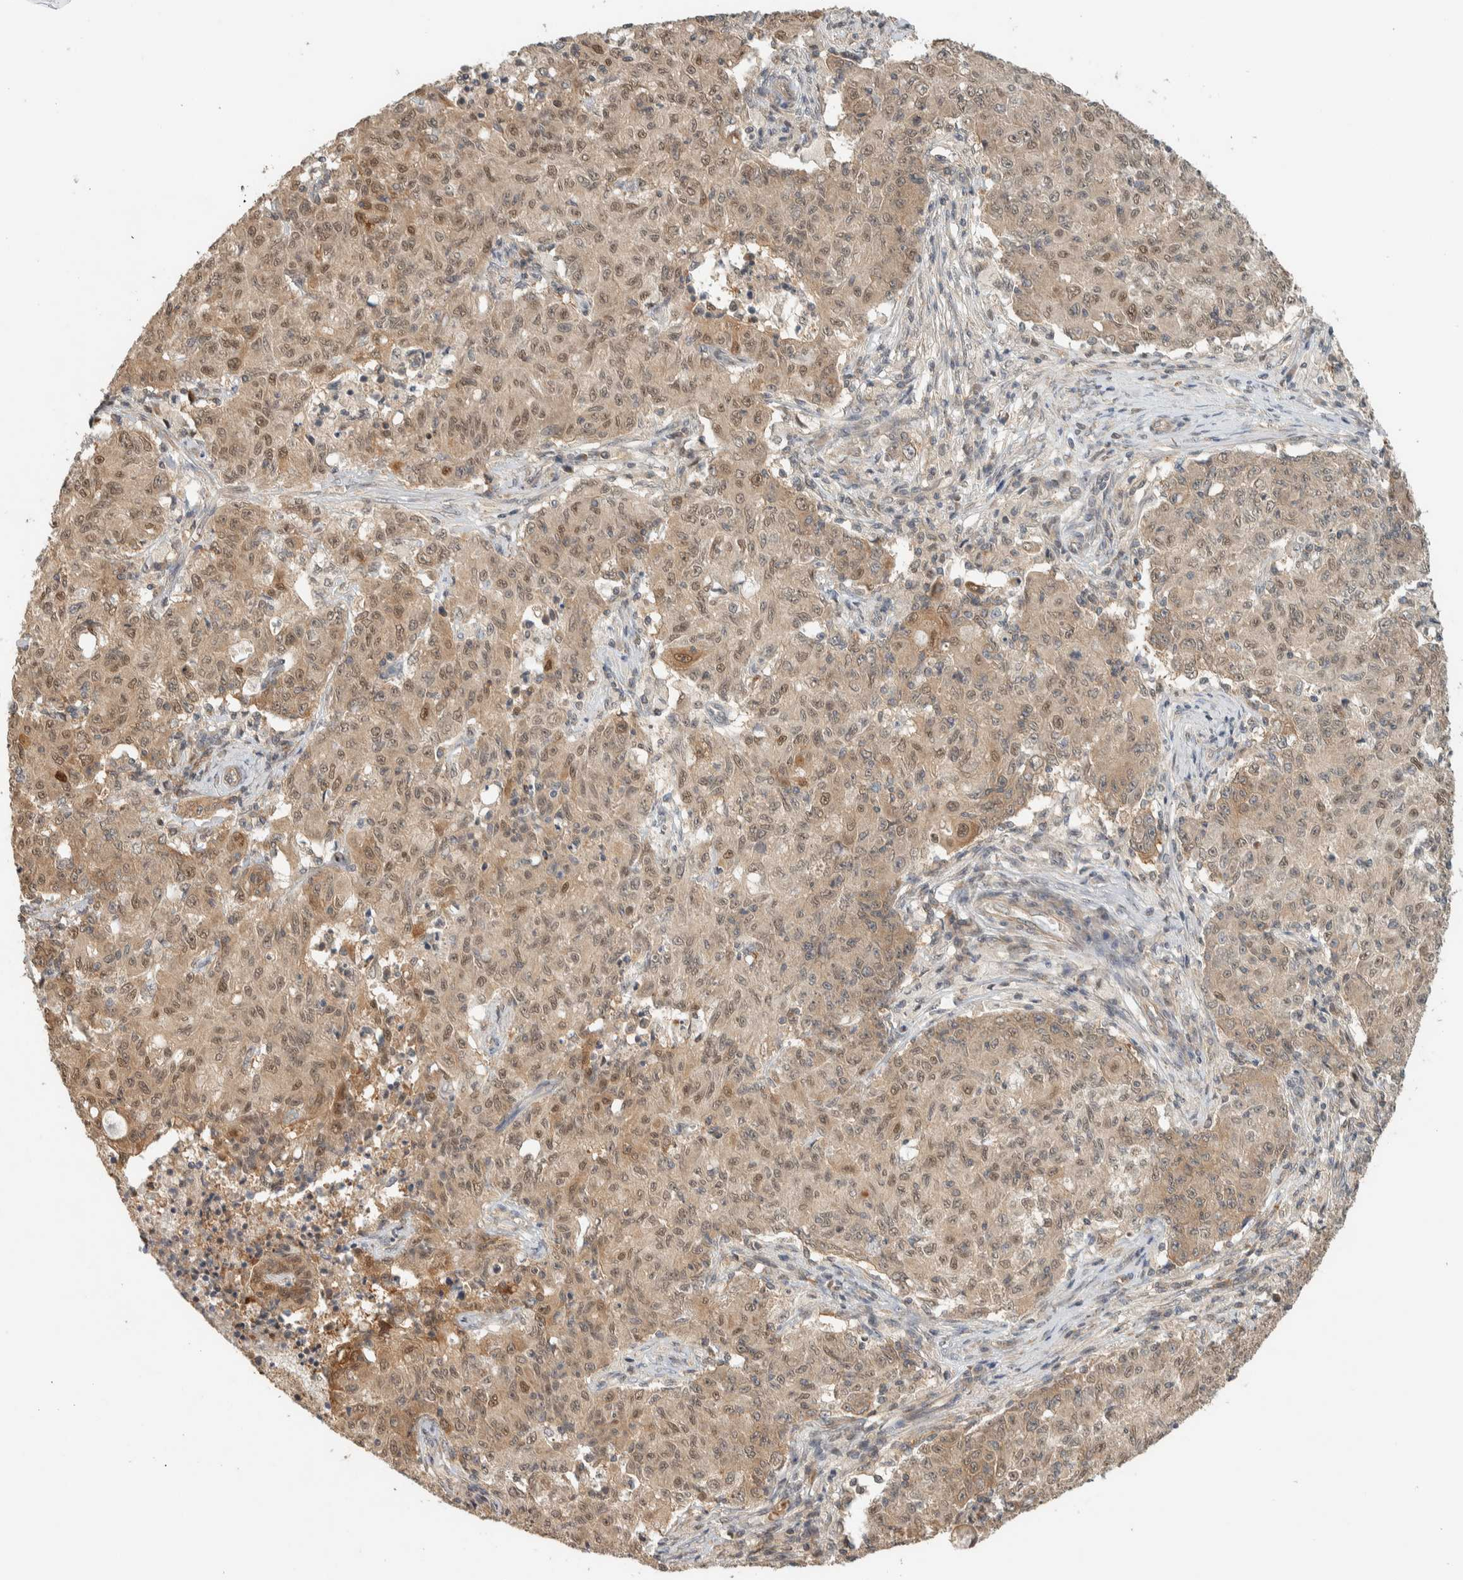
{"staining": {"intensity": "weak", "quantity": ">75%", "location": "cytoplasmic/membranous"}, "tissue": "ovarian cancer", "cell_type": "Tumor cells", "image_type": "cancer", "snomed": [{"axis": "morphology", "description": "Carcinoma, endometroid"}, {"axis": "topography", "description": "Ovary"}], "caption": "Protein staining shows weak cytoplasmic/membranous positivity in about >75% of tumor cells in ovarian endometroid carcinoma. The staining is performed using DAB (3,3'-diaminobenzidine) brown chromogen to label protein expression. The nuclei are counter-stained blue using hematoxylin.", "gene": "ADSS2", "patient": {"sex": "female", "age": 42}}